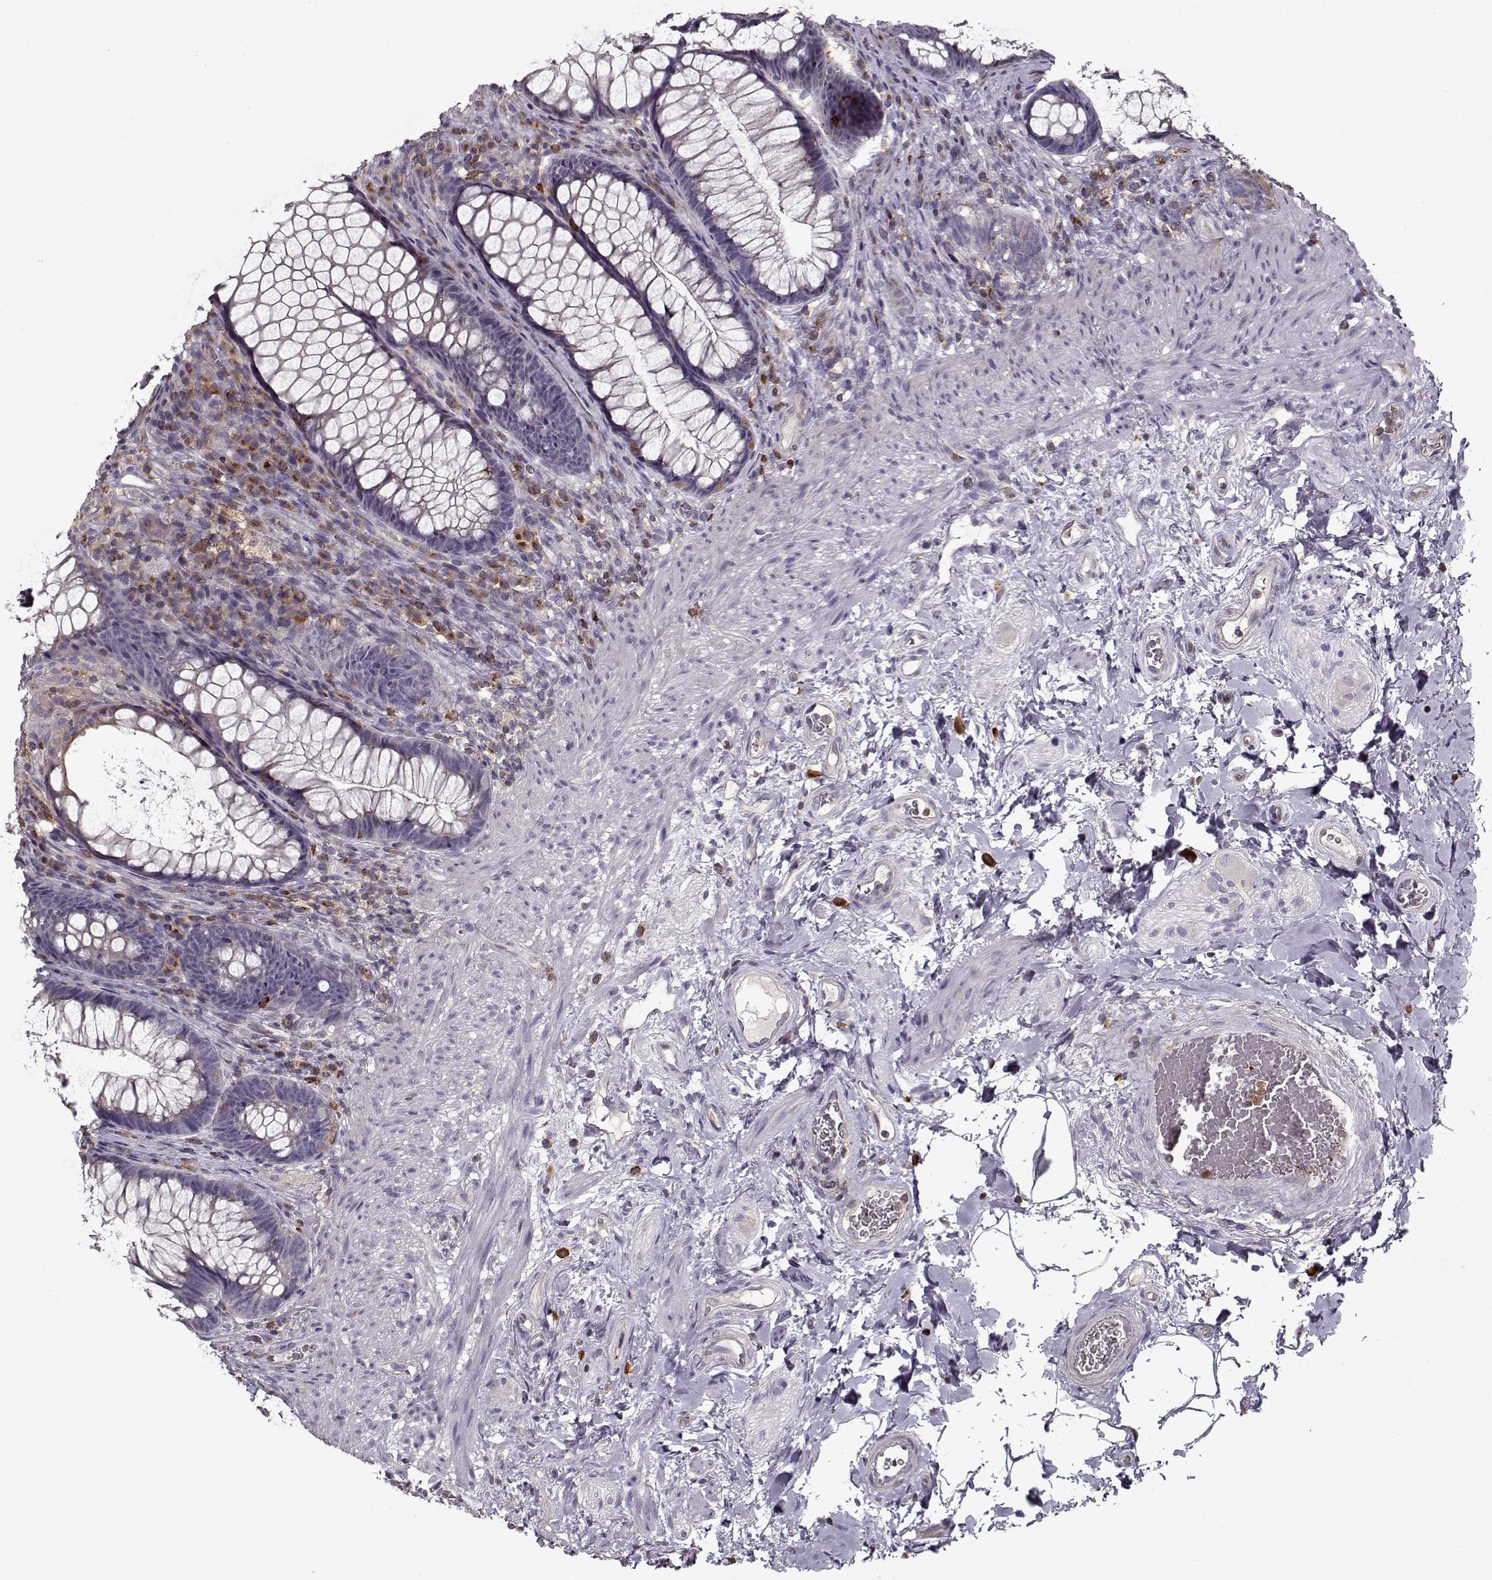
{"staining": {"intensity": "negative", "quantity": "none", "location": "none"}, "tissue": "rectum", "cell_type": "Glandular cells", "image_type": "normal", "snomed": [{"axis": "morphology", "description": "Normal tissue, NOS"}, {"axis": "topography", "description": "Smooth muscle"}, {"axis": "topography", "description": "Rectum"}], "caption": "The photomicrograph displays no staining of glandular cells in normal rectum.", "gene": "UNC13D", "patient": {"sex": "male", "age": 53}}